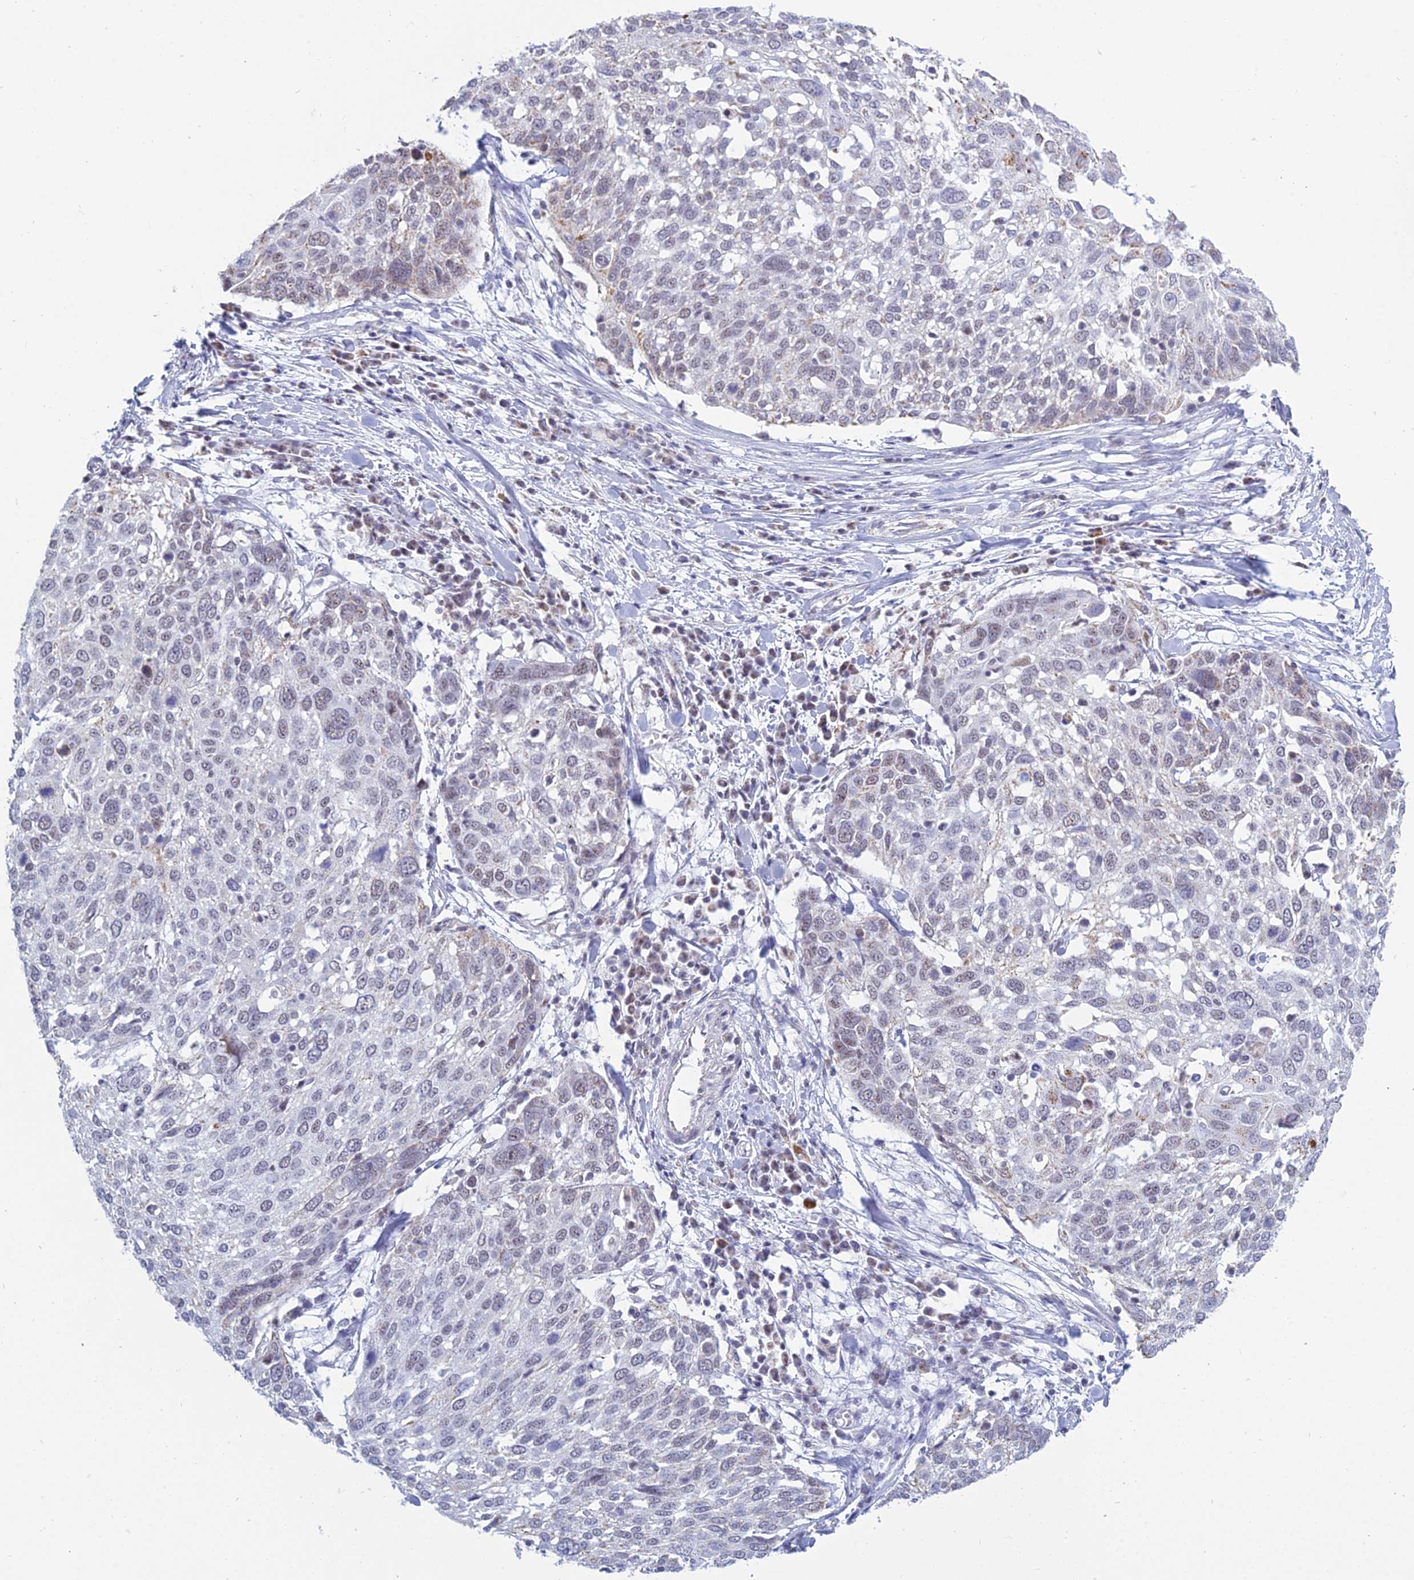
{"staining": {"intensity": "negative", "quantity": "none", "location": "none"}, "tissue": "lung cancer", "cell_type": "Tumor cells", "image_type": "cancer", "snomed": [{"axis": "morphology", "description": "Squamous cell carcinoma, NOS"}, {"axis": "topography", "description": "Lung"}], "caption": "This photomicrograph is of lung cancer stained with immunohistochemistry to label a protein in brown with the nuclei are counter-stained blue. There is no positivity in tumor cells. The staining was performed using DAB (3,3'-diaminobenzidine) to visualize the protein expression in brown, while the nuclei were stained in blue with hematoxylin (Magnification: 20x).", "gene": "KLF14", "patient": {"sex": "male", "age": 65}}